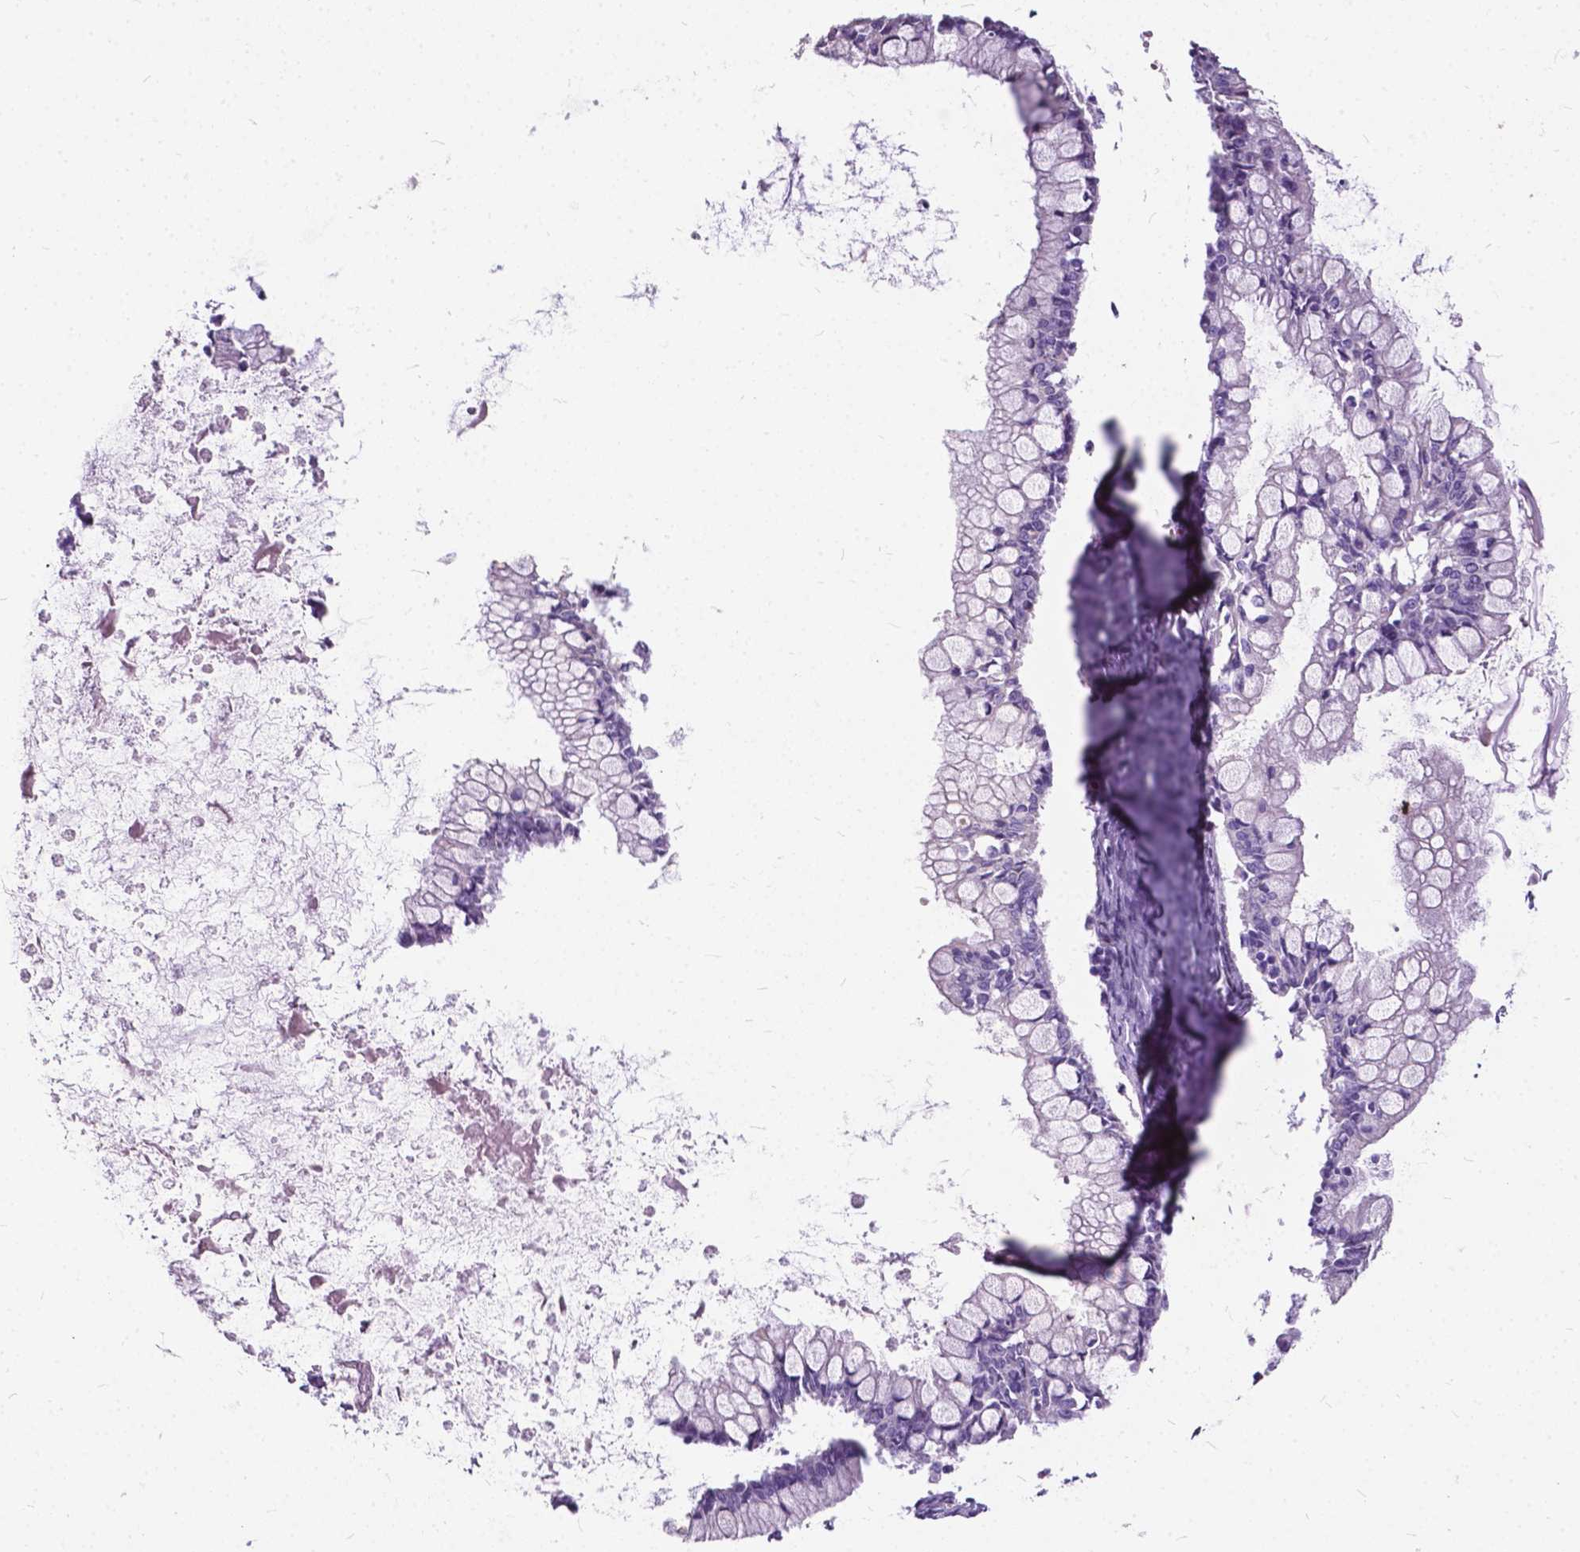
{"staining": {"intensity": "negative", "quantity": "none", "location": "none"}, "tissue": "ovarian cancer", "cell_type": "Tumor cells", "image_type": "cancer", "snomed": [{"axis": "morphology", "description": "Cystadenocarcinoma, mucinous, NOS"}, {"axis": "topography", "description": "Ovary"}], "caption": "Immunohistochemical staining of human mucinous cystadenocarcinoma (ovarian) shows no significant staining in tumor cells. (DAB immunohistochemistry with hematoxylin counter stain).", "gene": "BSND", "patient": {"sex": "female", "age": 67}}